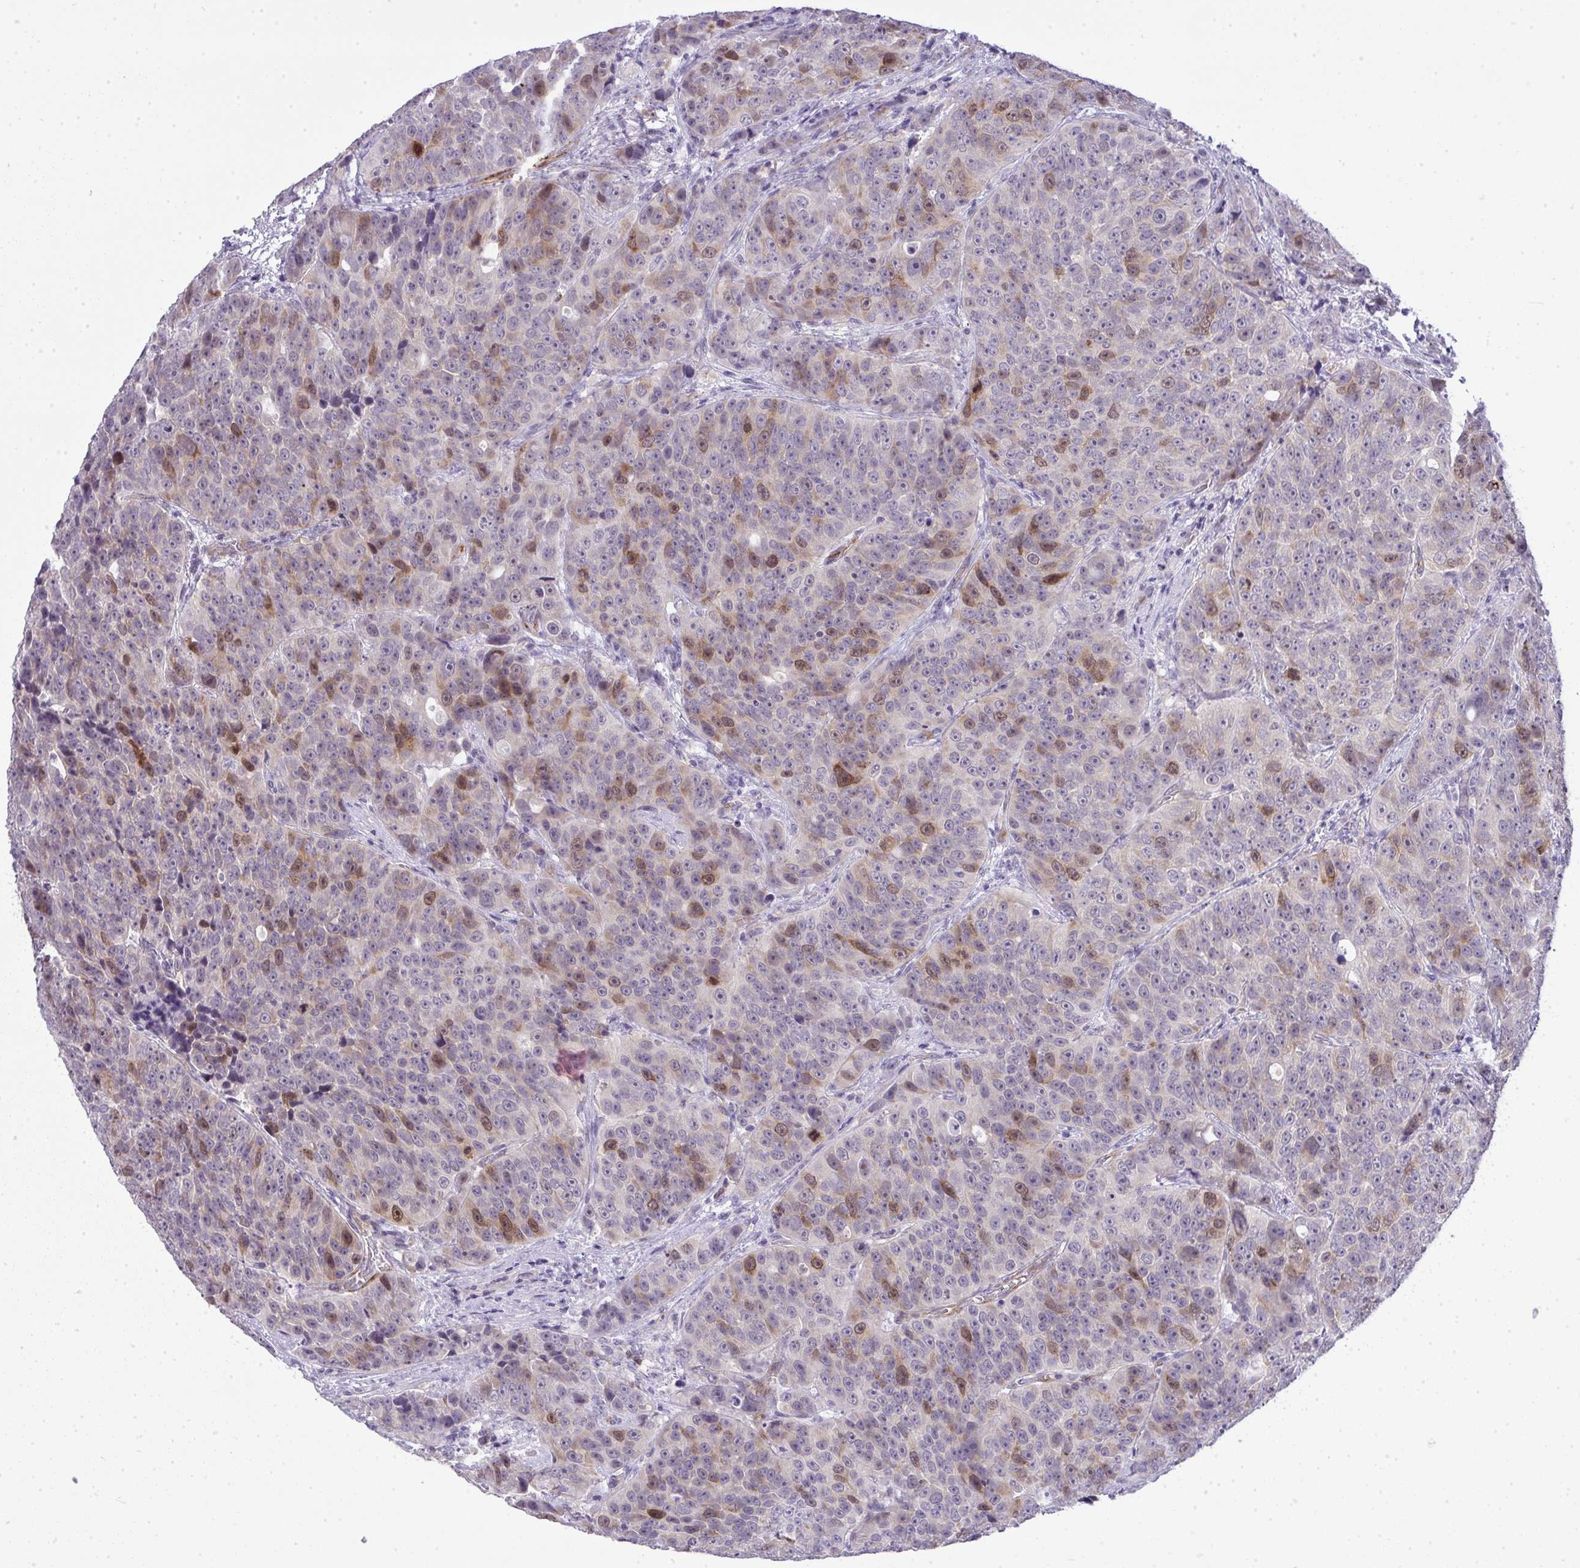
{"staining": {"intensity": "weak", "quantity": "25%-75%", "location": "cytoplasmic/membranous,nuclear"}, "tissue": "urothelial cancer", "cell_type": "Tumor cells", "image_type": "cancer", "snomed": [{"axis": "morphology", "description": "Urothelial carcinoma, NOS"}, {"axis": "topography", "description": "Urinary bladder"}], "caption": "Transitional cell carcinoma stained for a protein (brown) exhibits weak cytoplasmic/membranous and nuclear positive staining in approximately 25%-75% of tumor cells.", "gene": "UBE2S", "patient": {"sex": "male", "age": 52}}